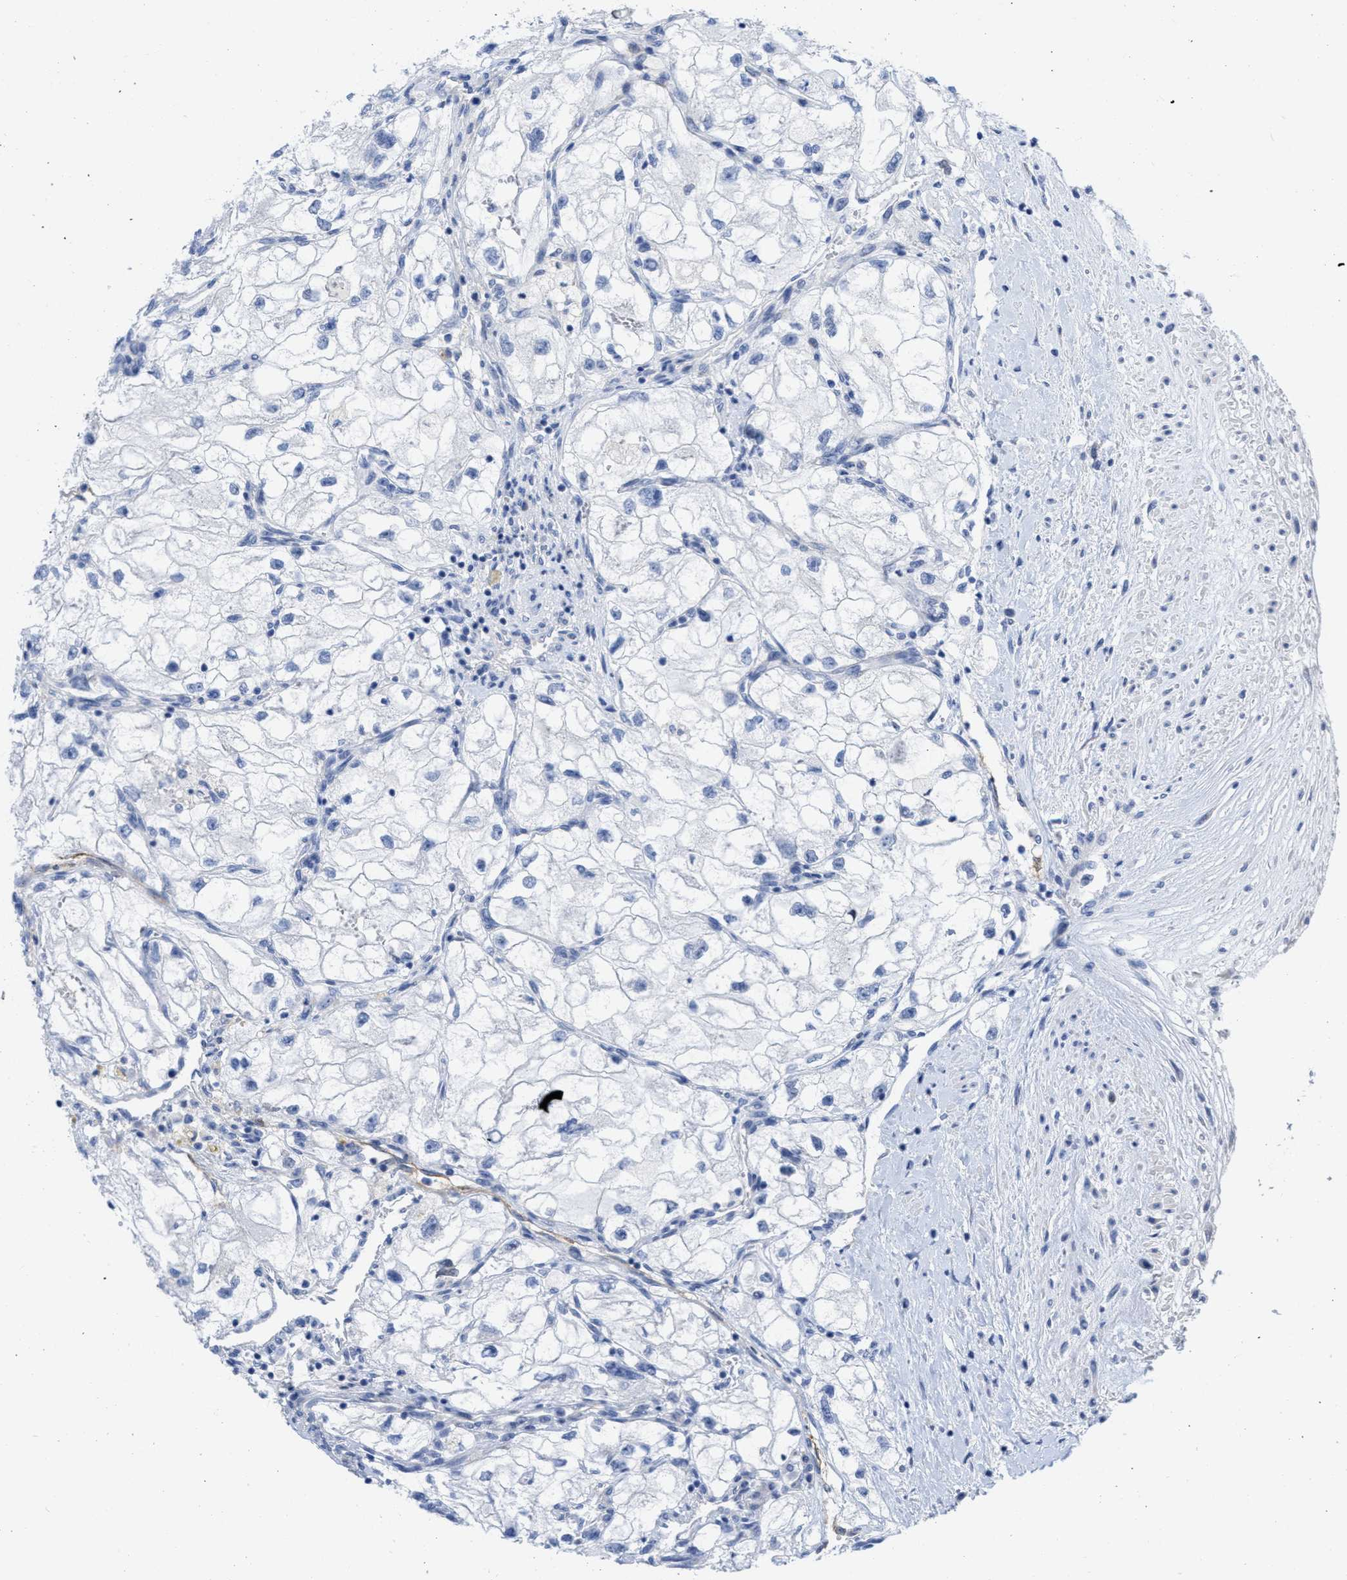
{"staining": {"intensity": "negative", "quantity": "none", "location": "none"}, "tissue": "renal cancer", "cell_type": "Tumor cells", "image_type": "cancer", "snomed": [{"axis": "morphology", "description": "Adenocarcinoma, NOS"}, {"axis": "topography", "description": "Kidney"}], "caption": "Human renal cancer stained for a protein using immunohistochemistry (IHC) exhibits no expression in tumor cells.", "gene": "ACKR1", "patient": {"sex": "female", "age": 70}}